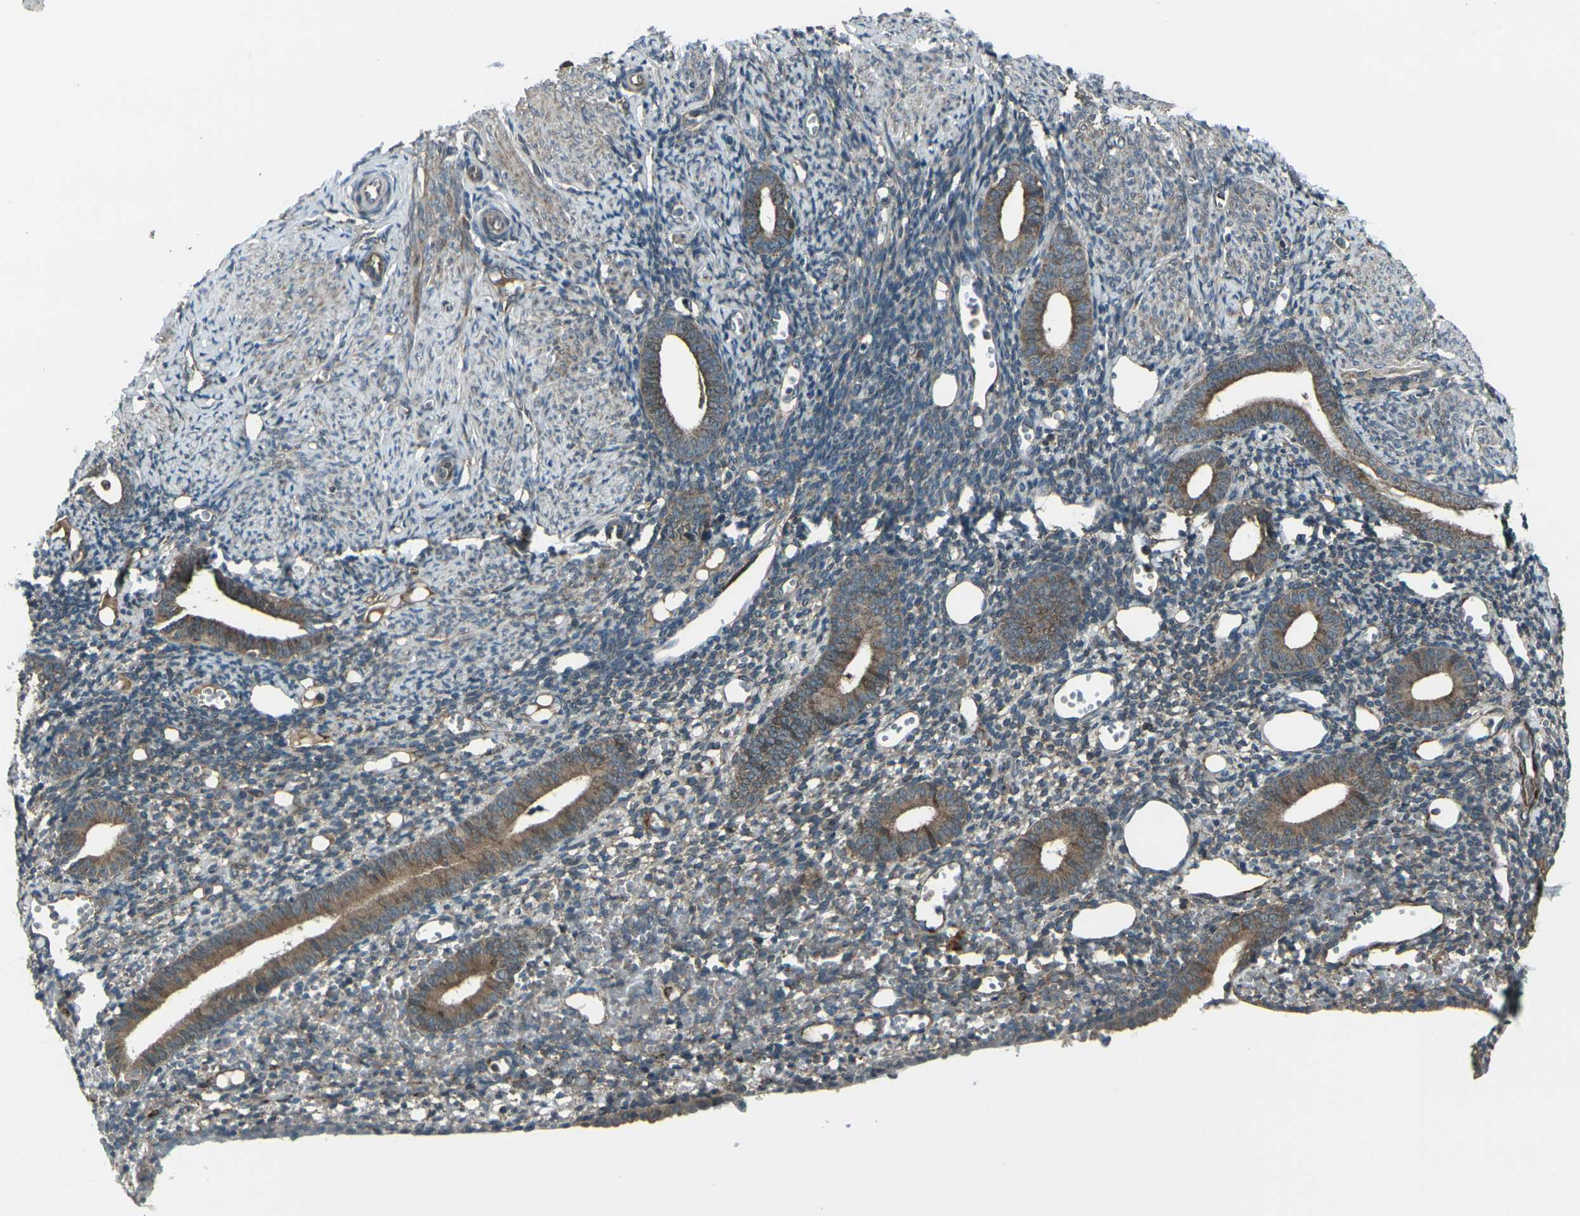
{"staining": {"intensity": "weak", "quantity": "<25%", "location": "cytoplasmic/membranous"}, "tissue": "endometrium", "cell_type": "Cells in endometrial stroma", "image_type": "normal", "snomed": [{"axis": "morphology", "description": "Normal tissue, NOS"}, {"axis": "topography", "description": "Endometrium"}], "caption": "IHC micrograph of benign endometrium stained for a protein (brown), which reveals no positivity in cells in endometrial stroma.", "gene": "LSMEM1", "patient": {"sex": "female", "age": 50}}